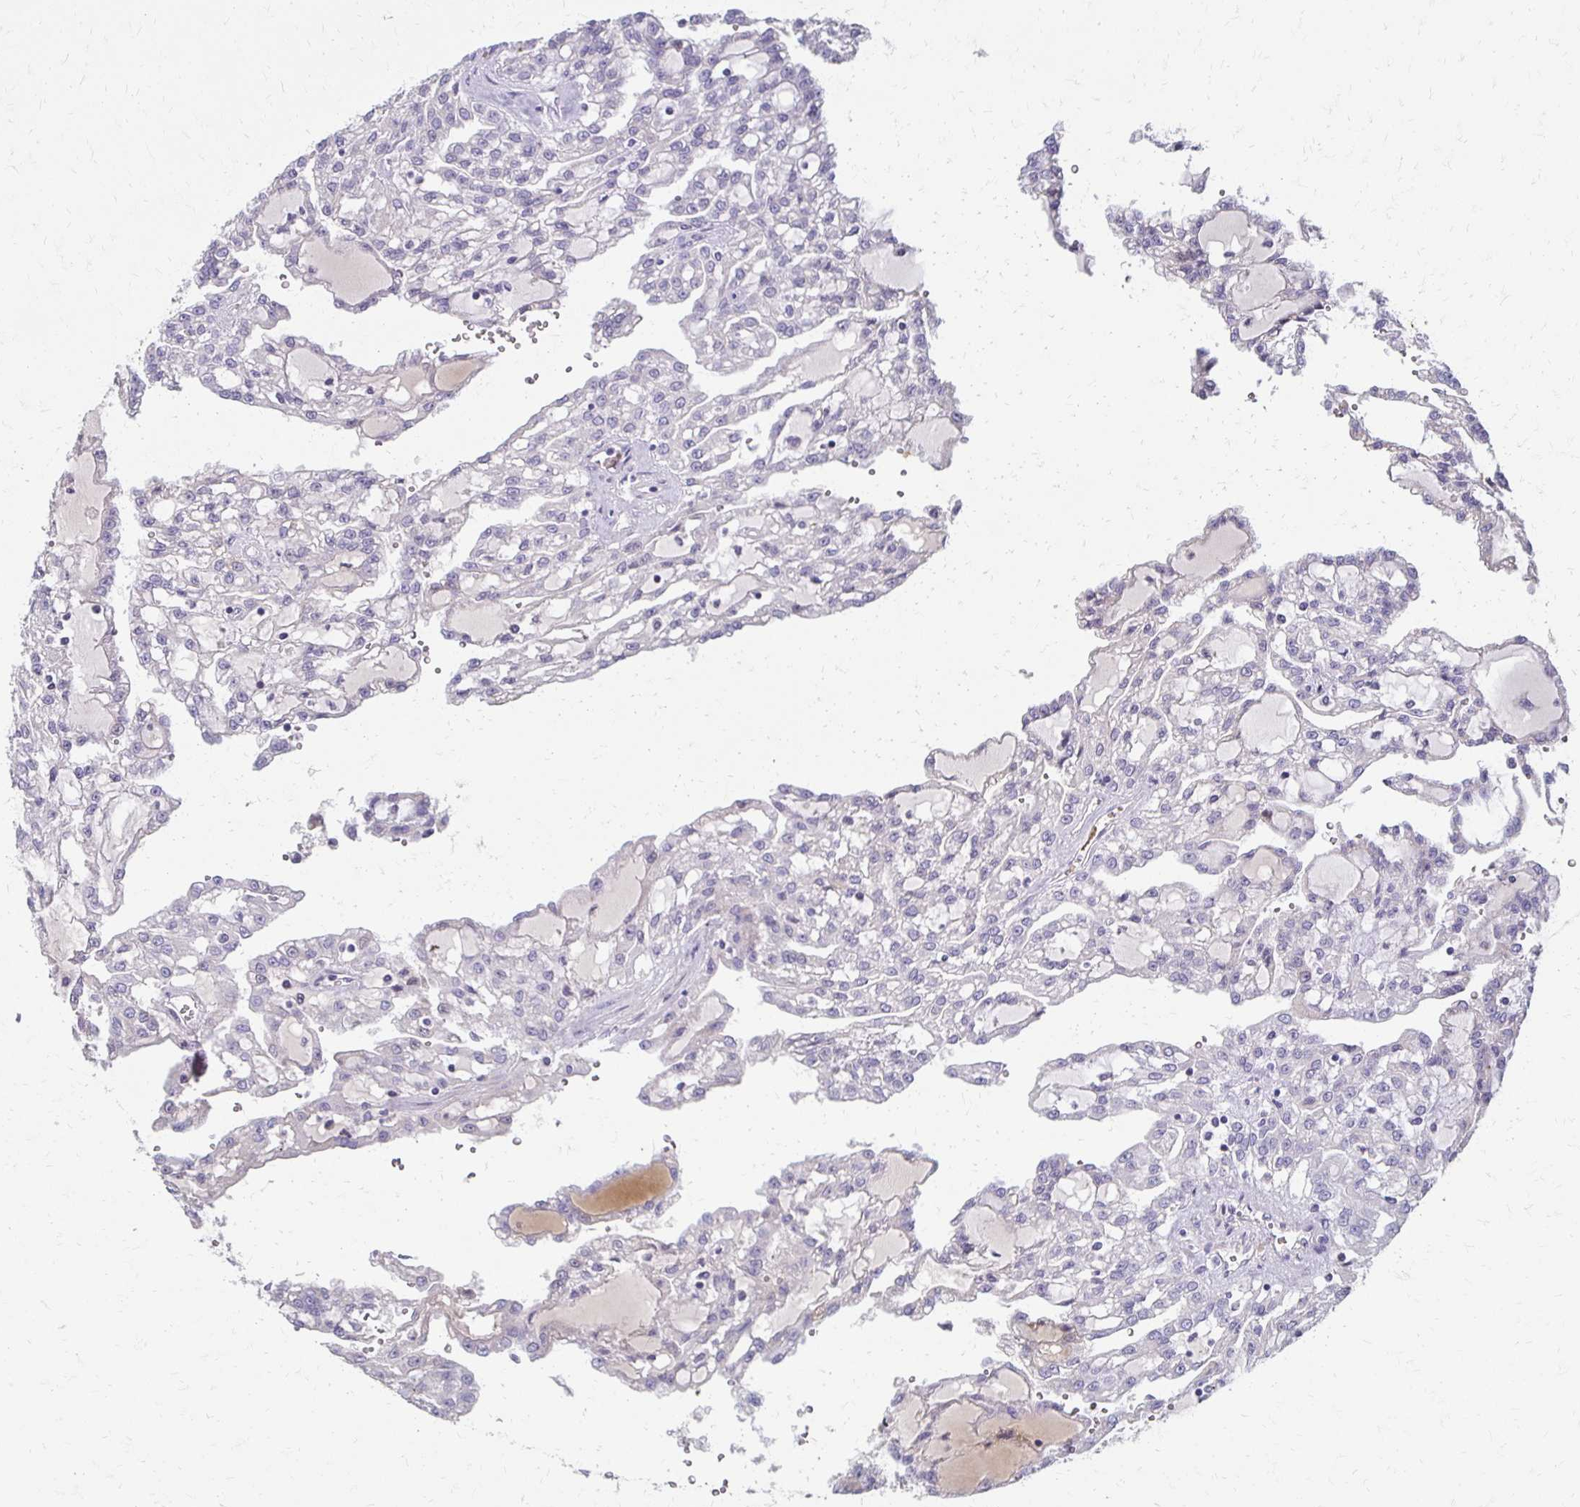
{"staining": {"intensity": "negative", "quantity": "none", "location": "none"}, "tissue": "renal cancer", "cell_type": "Tumor cells", "image_type": "cancer", "snomed": [{"axis": "morphology", "description": "Adenocarcinoma, NOS"}, {"axis": "topography", "description": "Kidney"}], "caption": "Tumor cells show no significant expression in adenocarcinoma (renal).", "gene": "BBS12", "patient": {"sex": "male", "age": 63}}